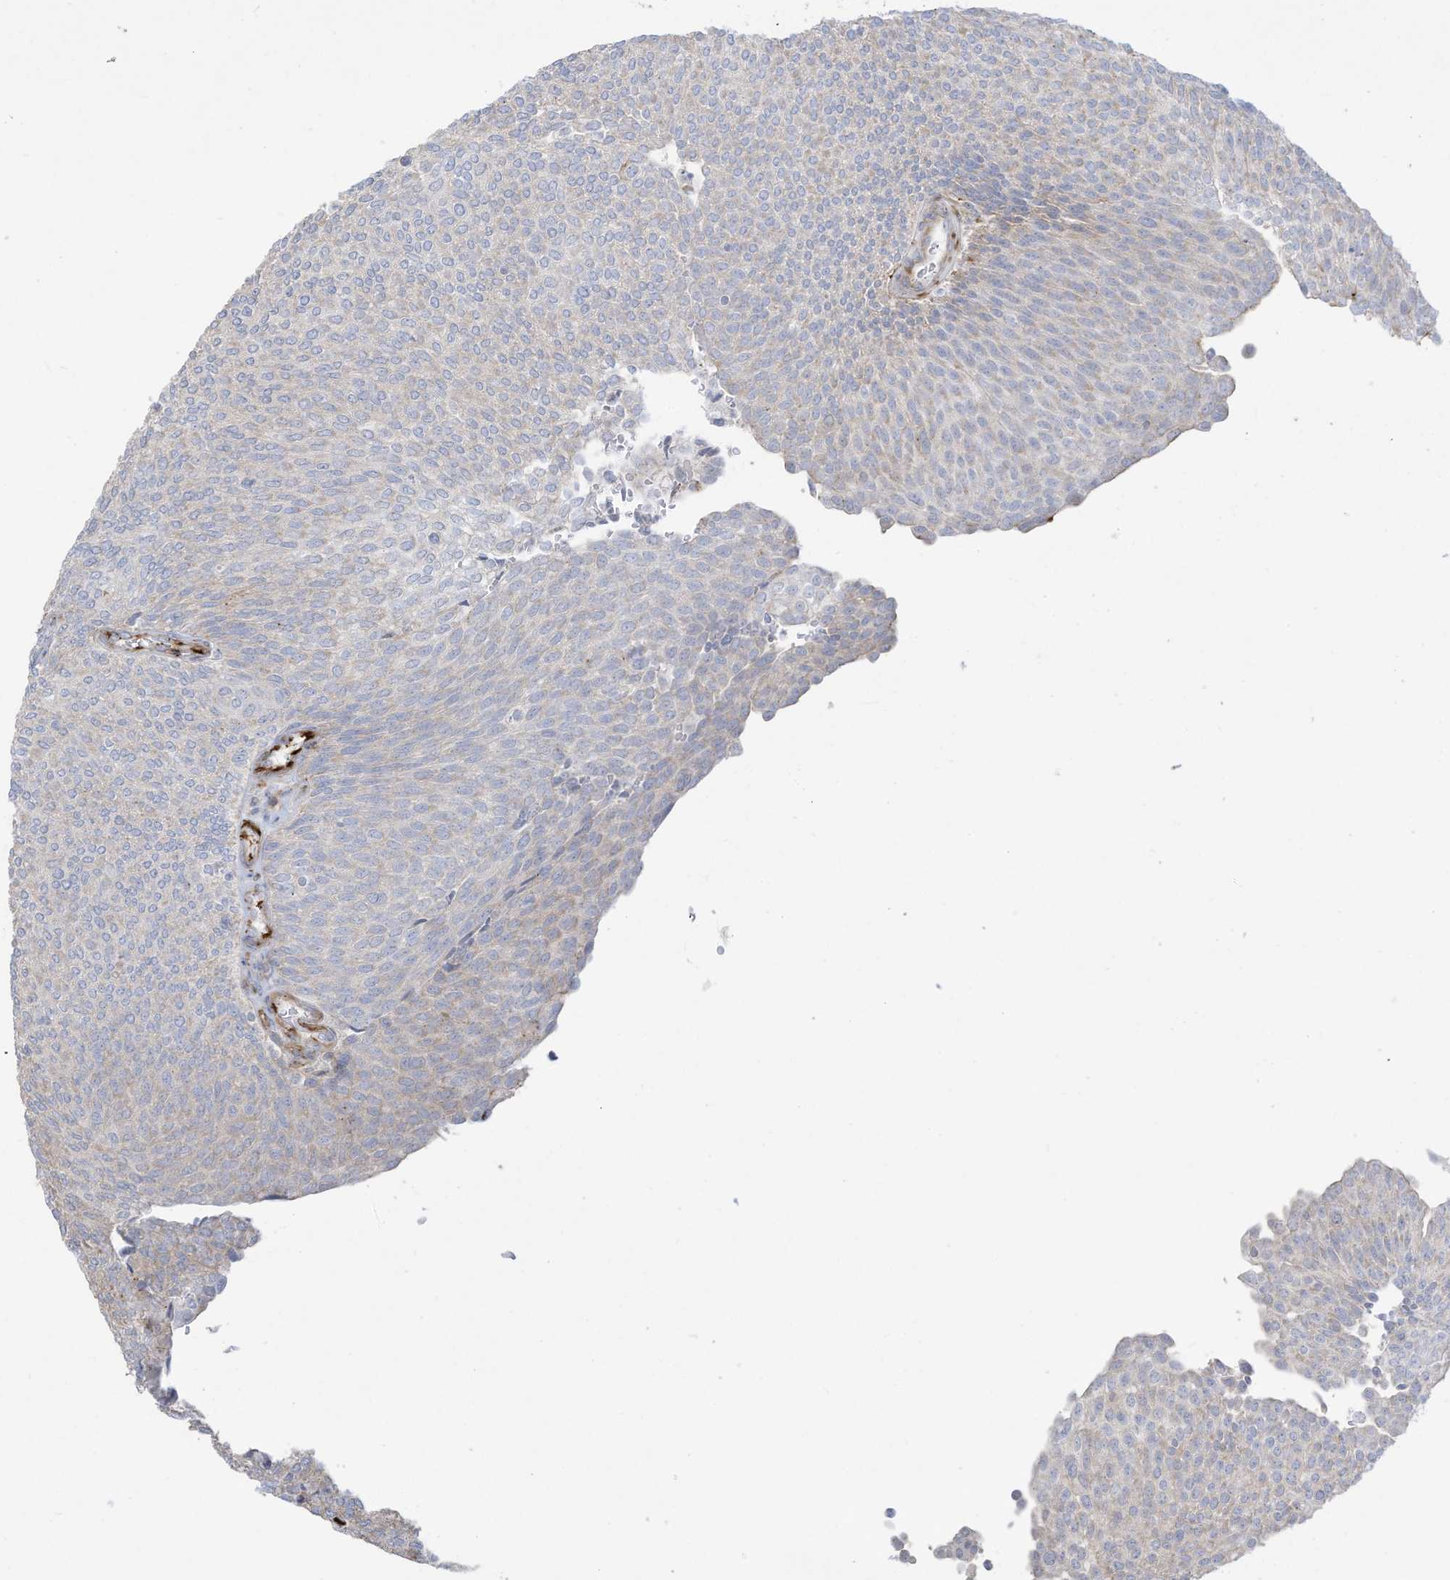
{"staining": {"intensity": "negative", "quantity": "none", "location": "none"}, "tissue": "urothelial cancer", "cell_type": "Tumor cells", "image_type": "cancer", "snomed": [{"axis": "morphology", "description": "Urothelial carcinoma, Low grade"}, {"axis": "topography", "description": "Urinary bladder"}], "caption": "High magnification brightfield microscopy of urothelial cancer stained with DAB (brown) and counterstained with hematoxylin (blue): tumor cells show no significant expression.", "gene": "THNSL2", "patient": {"sex": "female", "age": 79}}